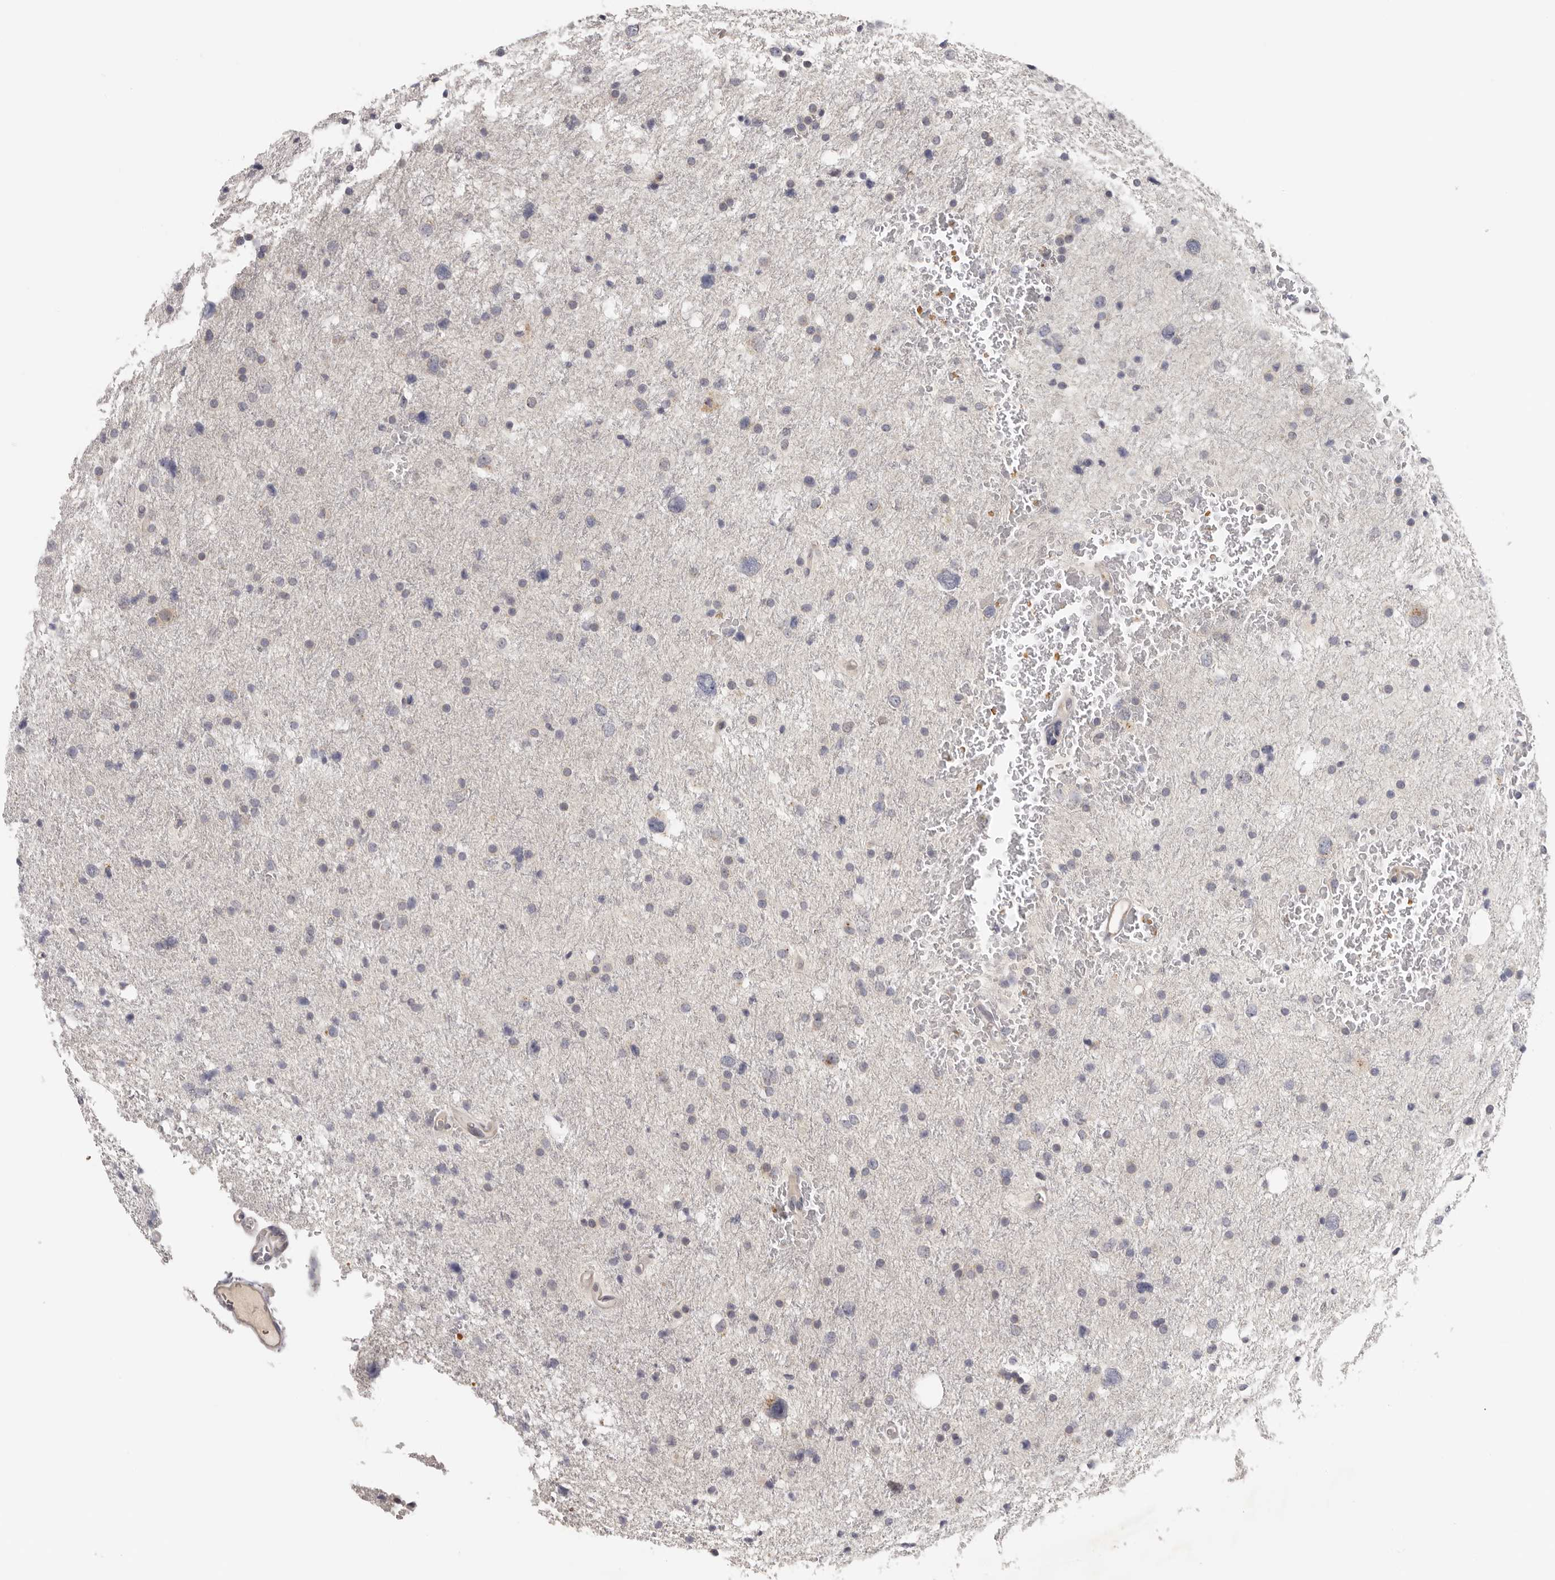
{"staining": {"intensity": "negative", "quantity": "none", "location": "none"}, "tissue": "glioma", "cell_type": "Tumor cells", "image_type": "cancer", "snomed": [{"axis": "morphology", "description": "Glioma, malignant, Low grade"}, {"axis": "topography", "description": "Brain"}], "caption": "High magnification brightfield microscopy of malignant glioma (low-grade) stained with DAB (3,3'-diaminobenzidine) (brown) and counterstained with hematoxylin (blue): tumor cells show no significant positivity. (Immunohistochemistry, brightfield microscopy, high magnification).", "gene": "KIF2B", "patient": {"sex": "female", "age": 37}}